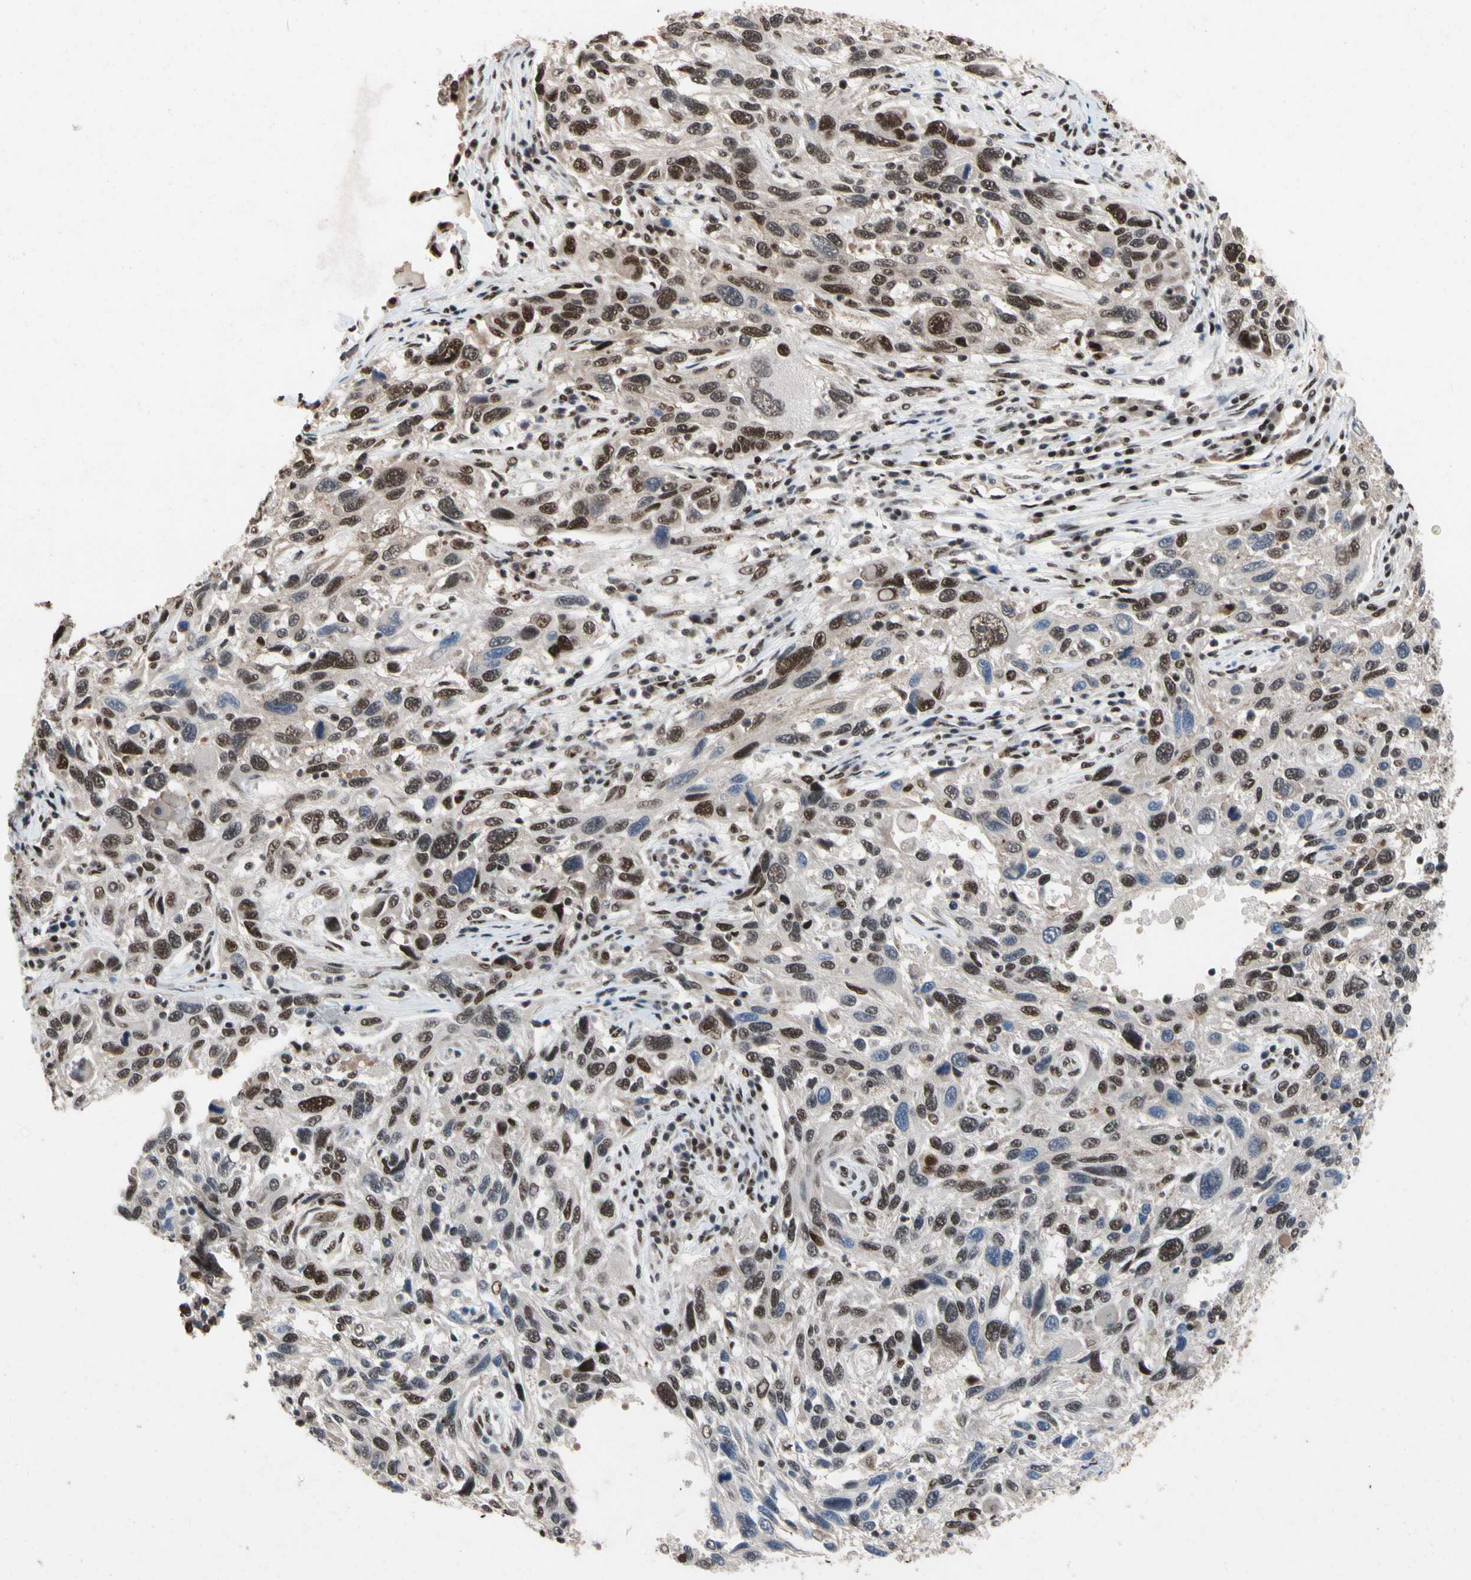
{"staining": {"intensity": "moderate", "quantity": ">75%", "location": "nuclear"}, "tissue": "melanoma", "cell_type": "Tumor cells", "image_type": "cancer", "snomed": [{"axis": "morphology", "description": "Malignant melanoma, NOS"}, {"axis": "topography", "description": "Skin"}], "caption": "Moderate nuclear expression is present in about >75% of tumor cells in malignant melanoma.", "gene": "FAM98B", "patient": {"sex": "male", "age": 53}}